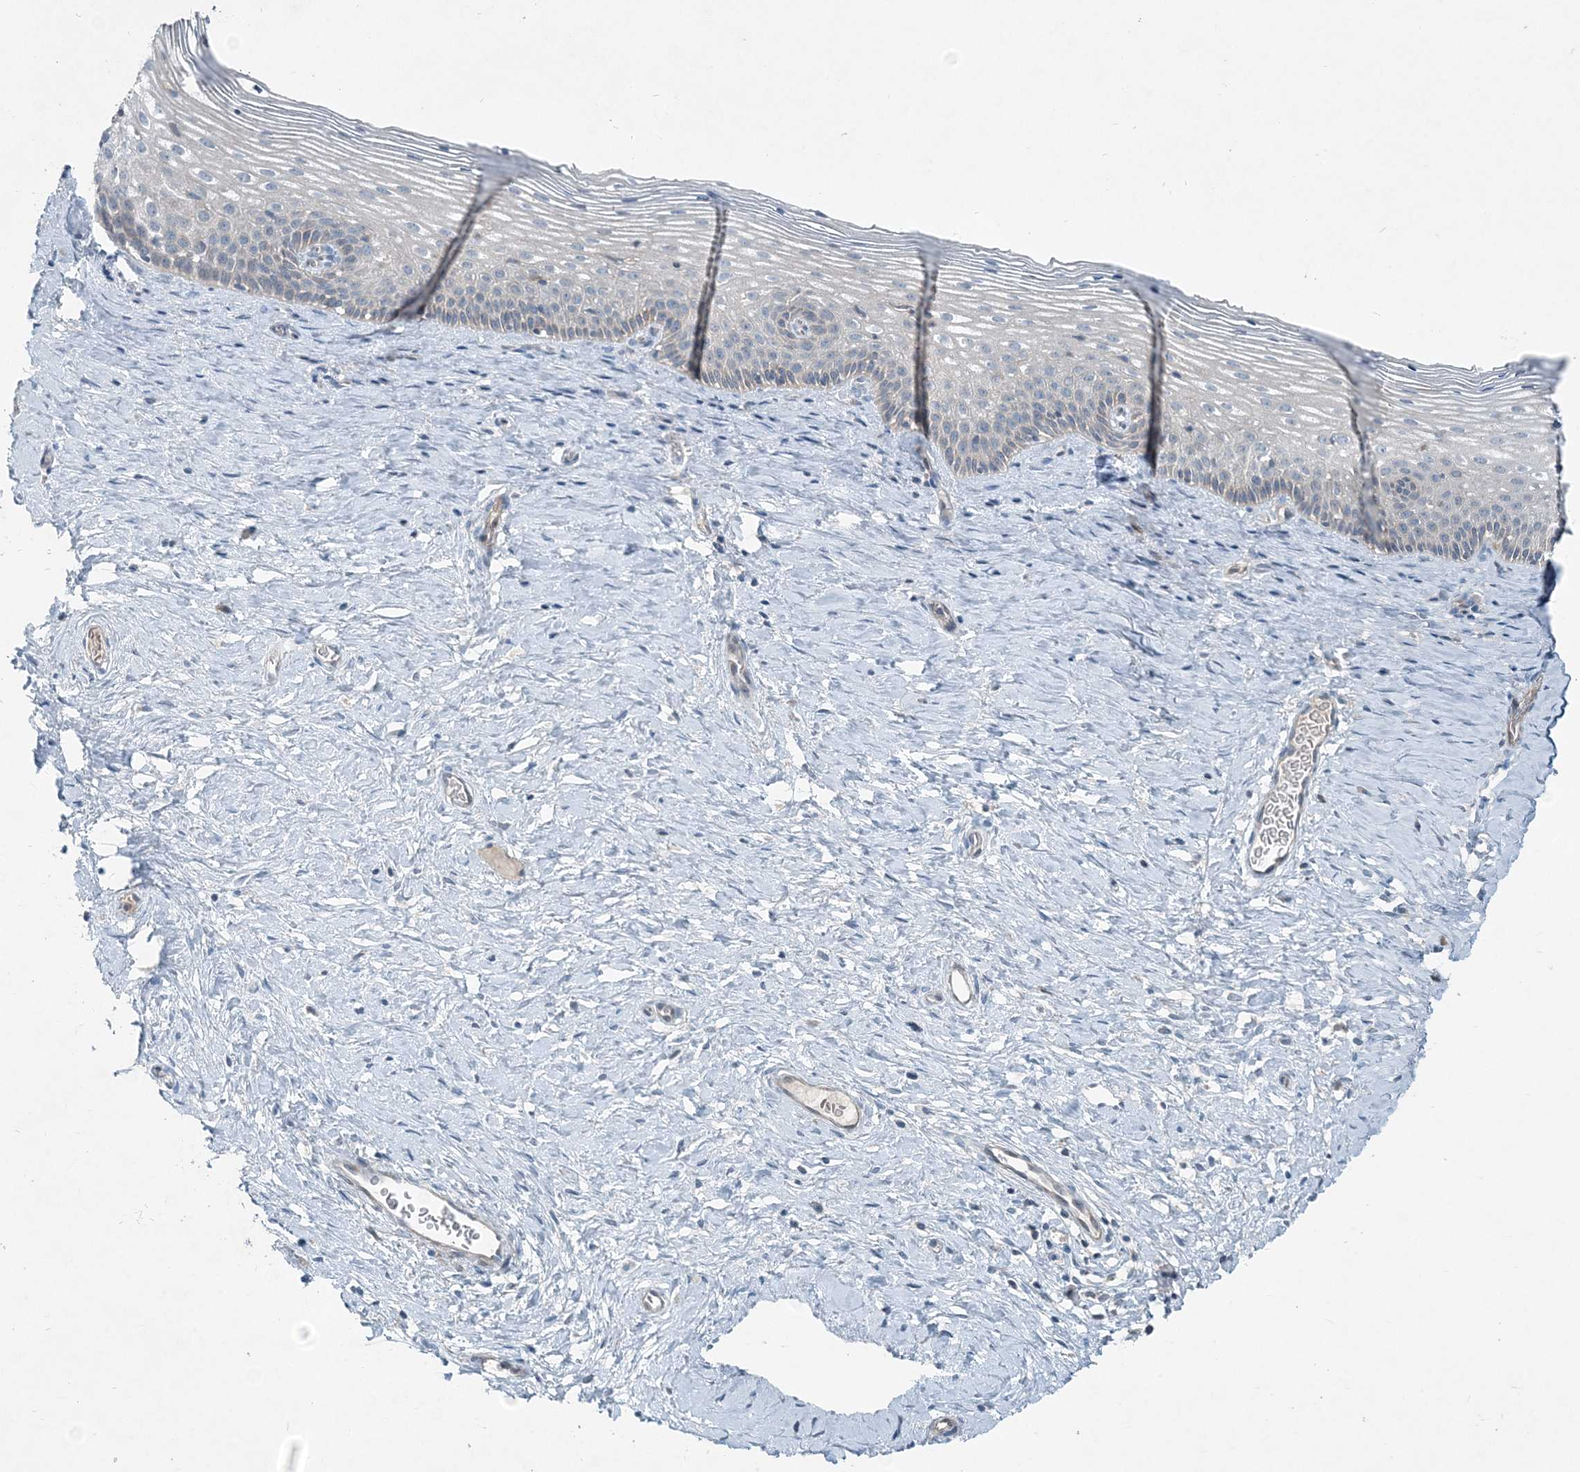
{"staining": {"intensity": "strong", "quantity": ">75%", "location": "cytoplasmic/membranous"}, "tissue": "cervix", "cell_type": "Glandular cells", "image_type": "normal", "snomed": [{"axis": "morphology", "description": "Normal tissue, NOS"}, {"axis": "topography", "description": "Cervix"}], "caption": "High-power microscopy captured an IHC image of benign cervix, revealing strong cytoplasmic/membranous staining in about >75% of glandular cells.", "gene": "ARMH1", "patient": {"sex": "female", "age": 33}}